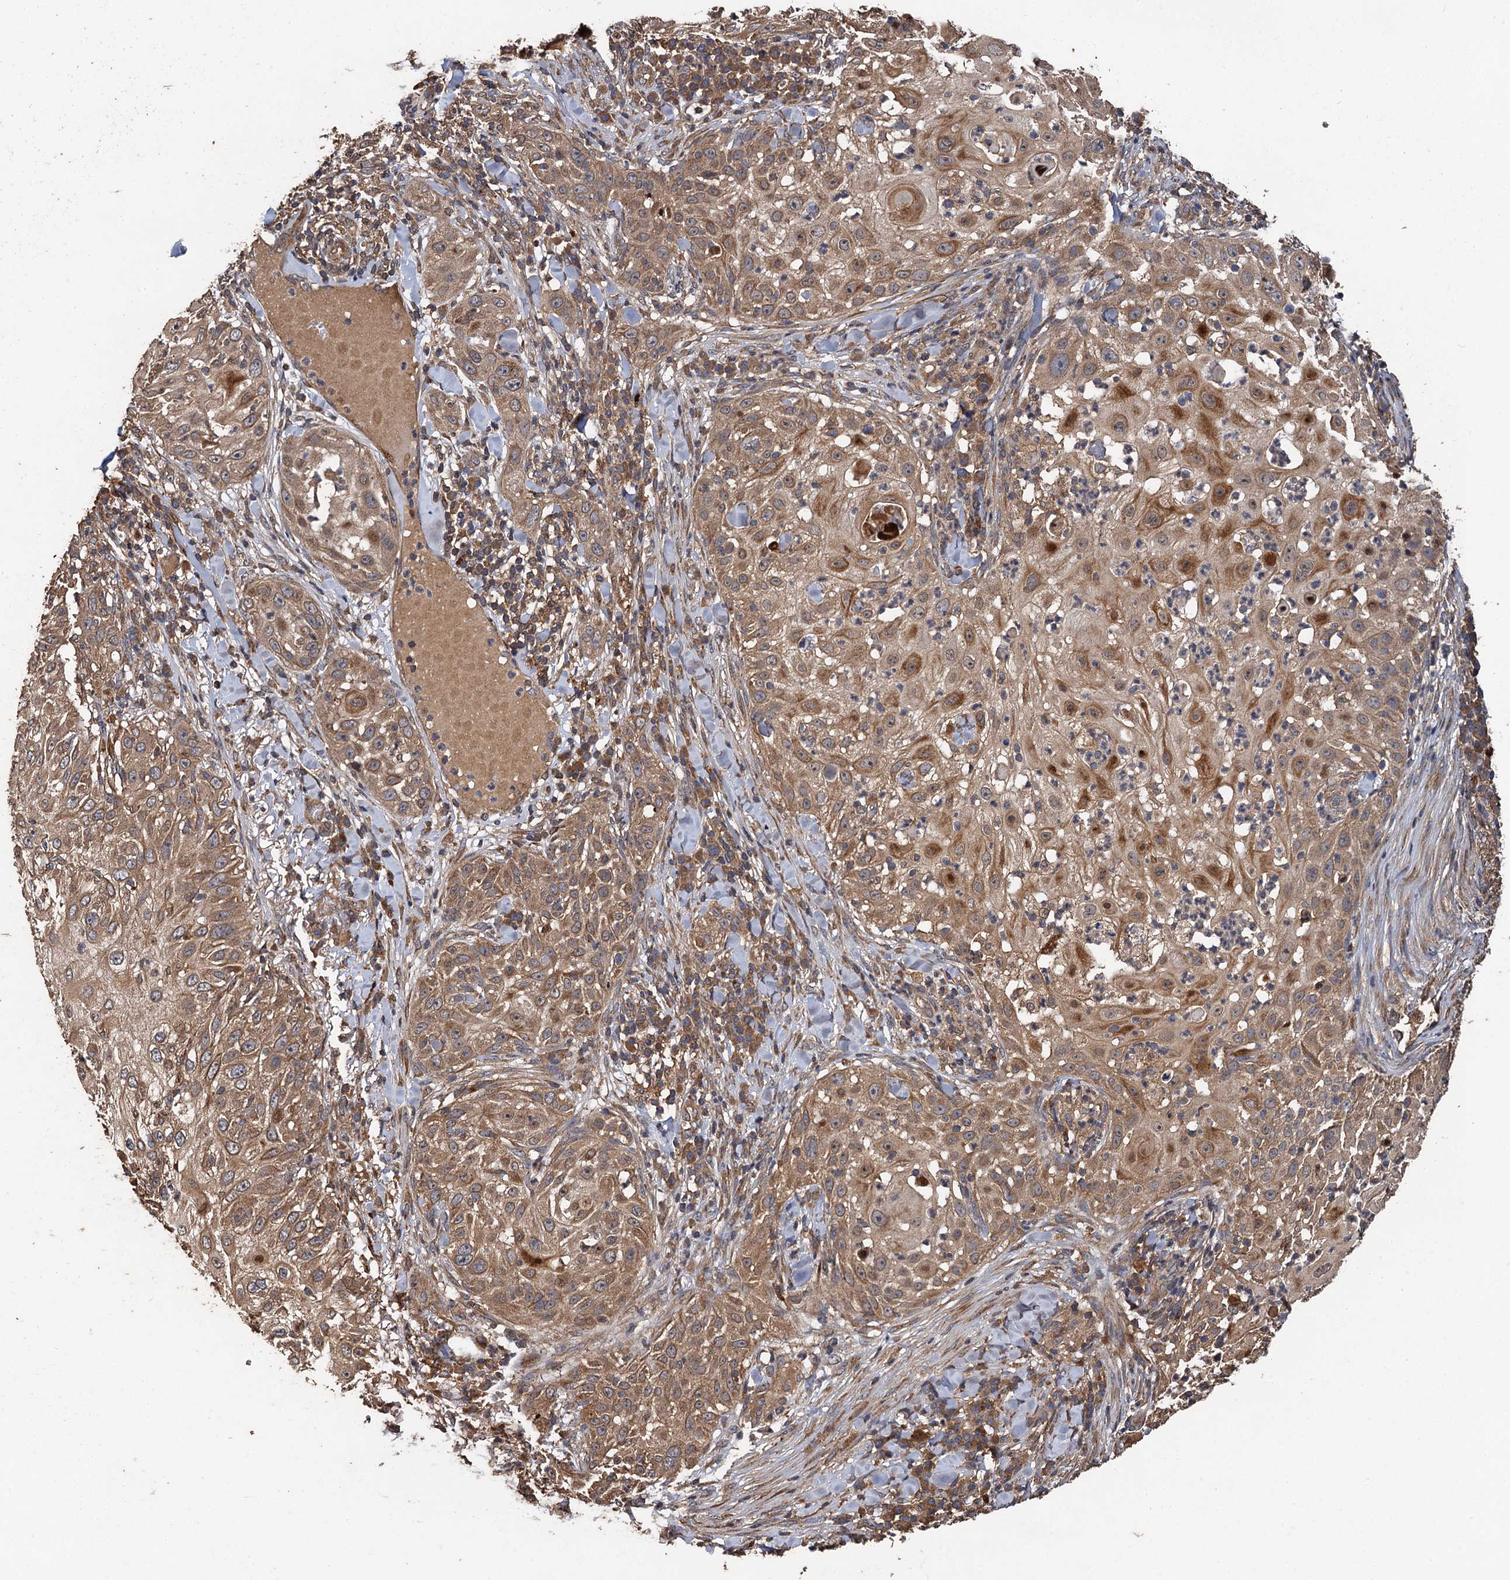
{"staining": {"intensity": "moderate", "quantity": ">75%", "location": "cytoplasmic/membranous,nuclear"}, "tissue": "skin cancer", "cell_type": "Tumor cells", "image_type": "cancer", "snomed": [{"axis": "morphology", "description": "Squamous cell carcinoma, NOS"}, {"axis": "topography", "description": "Skin"}], "caption": "Brown immunohistochemical staining in human skin squamous cell carcinoma displays moderate cytoplasmic/membranous and nuclear staining in about >75% of tumor cells.", "gene": "TMEM39B", "patient": {"sex": "female", "age": 44}}